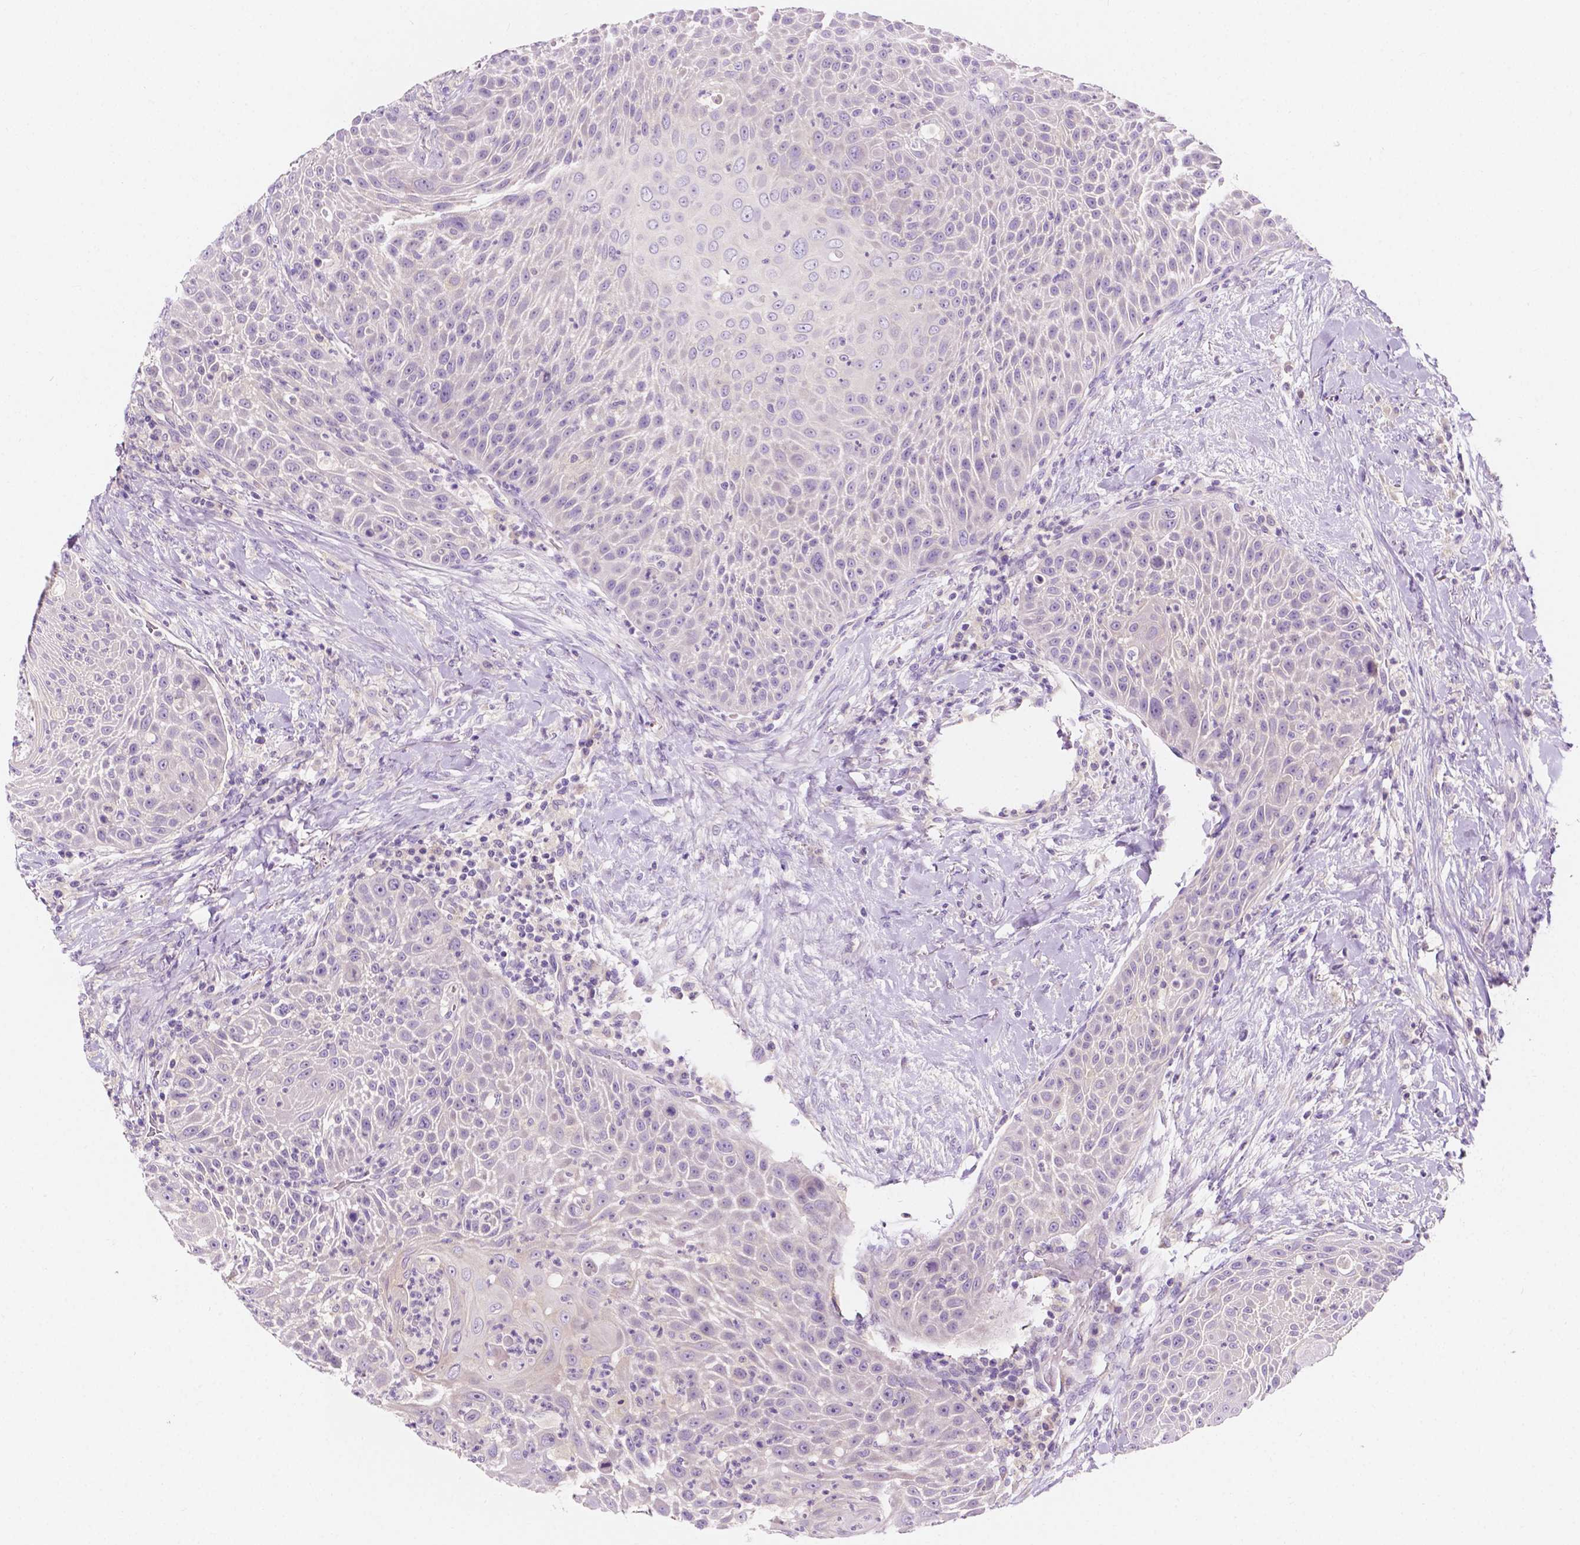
{"staining": {"intensity": "negative", "quantity": "none", "location": "none"}, "tissue": "head and neck cancer", "cell_type": "Tumor cells", "image_type": "cancer", "snomed": [{"axis": "morphology", "description": "Squamous cell carcinoma, NOS"}, {"axis": "topography", "description": "Head-Neck"}], "caption": "Photomicrograph shows no protein expression in tumor cells of head and neck squamous cell carcinoma tissue. (Brightfield microscopy of DAB immunohistochemistry at high magnification).", "gene": "SIRT2", "patient": {"sex": "male", "age": 69}}